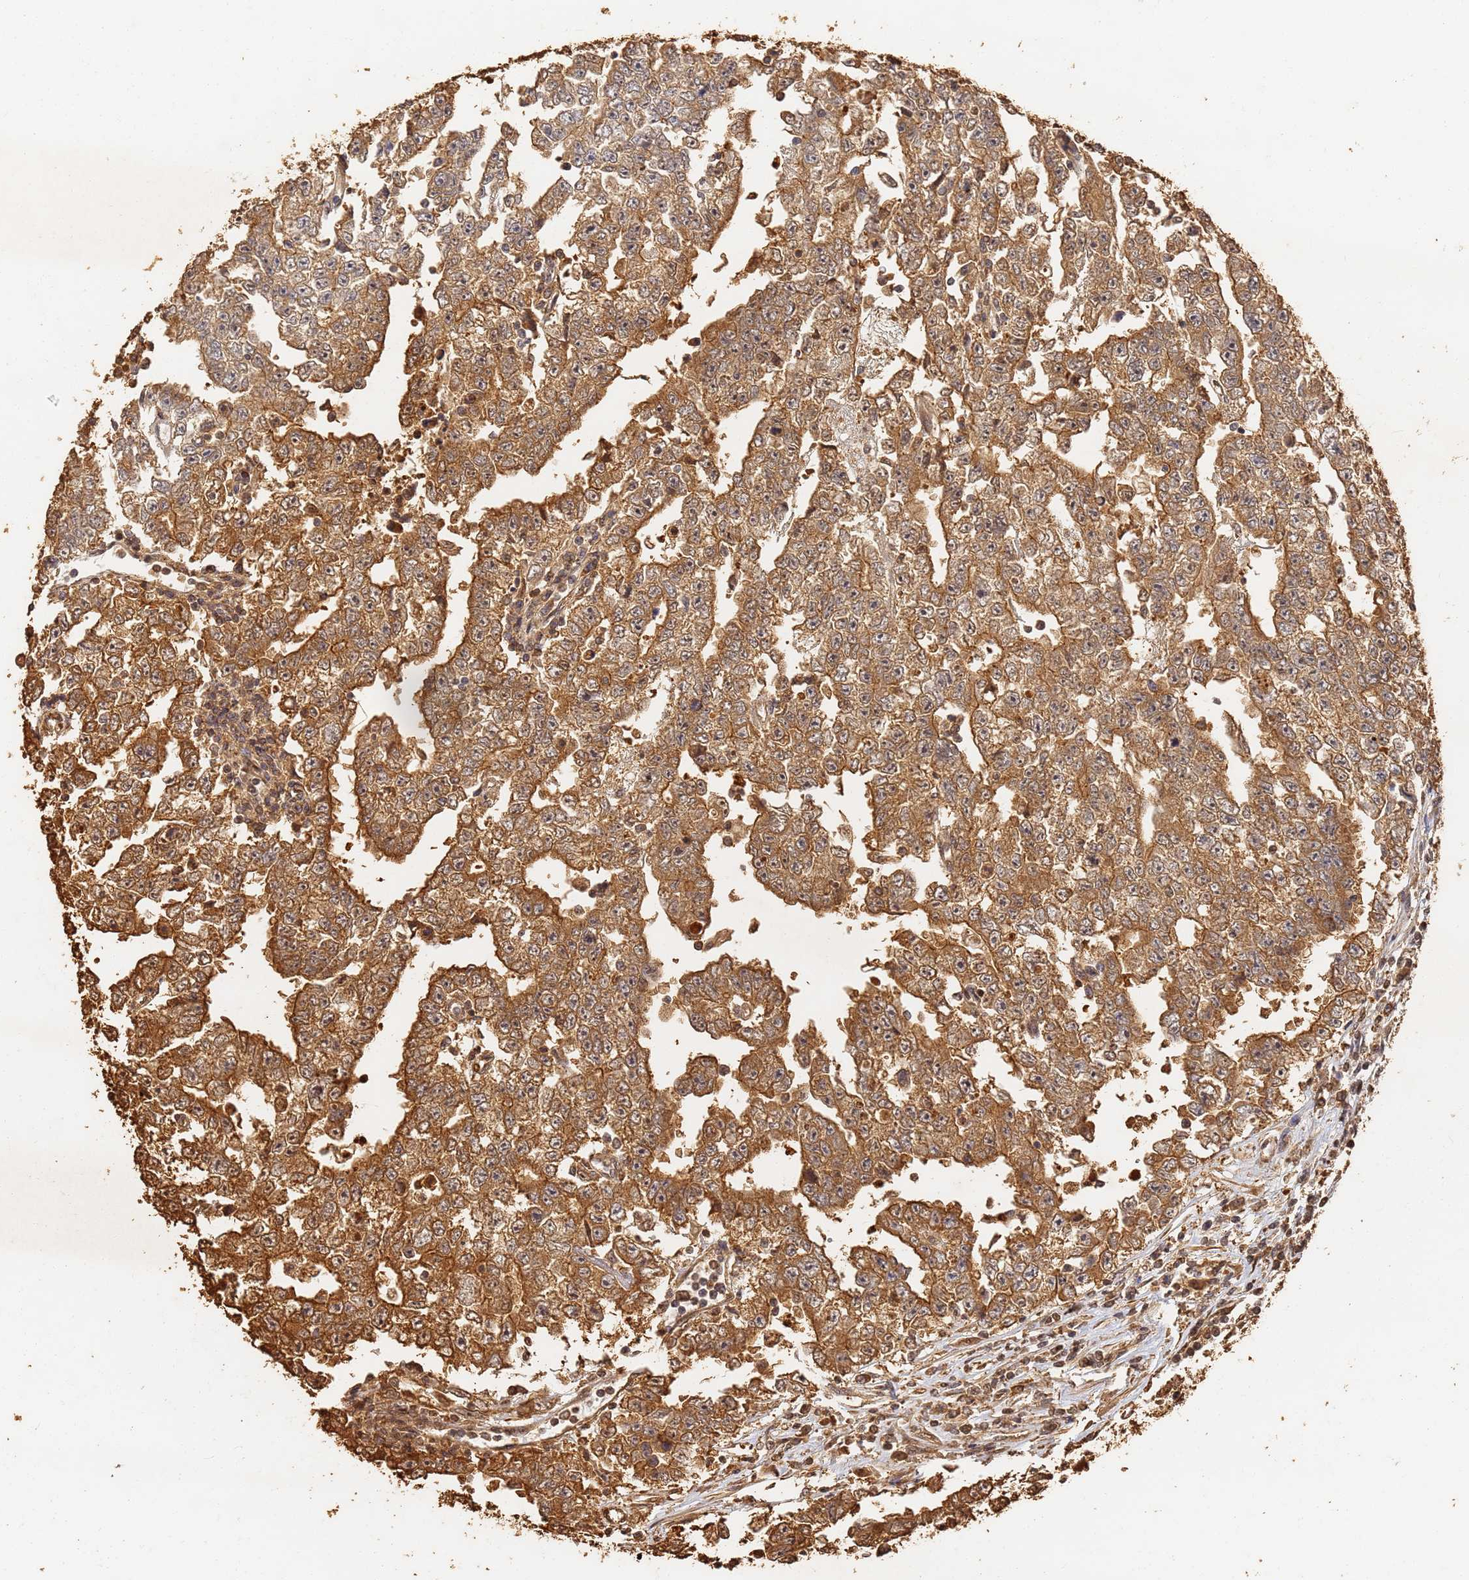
{"staining": {"intensity": "moderate", "quantity": ">75%", "location": "cytoplasmic/membranous"}, "tissue": "testis cancer", "cell_type": "Tumor cells", "image_type": "cancer", "snomed": [{"axis": "morphology", "description": "Carcinoma, Embryonal, NOS"}, {"axis": "topography", "description": "Testis"}], "caption": "Protein analysis of testis cancer tissue shows moderate cytoplasmic/membranous staining in approximately >75% of tumor cells.", "gene": "JAK2", "patient": {"sex": "male", "age": 25}}